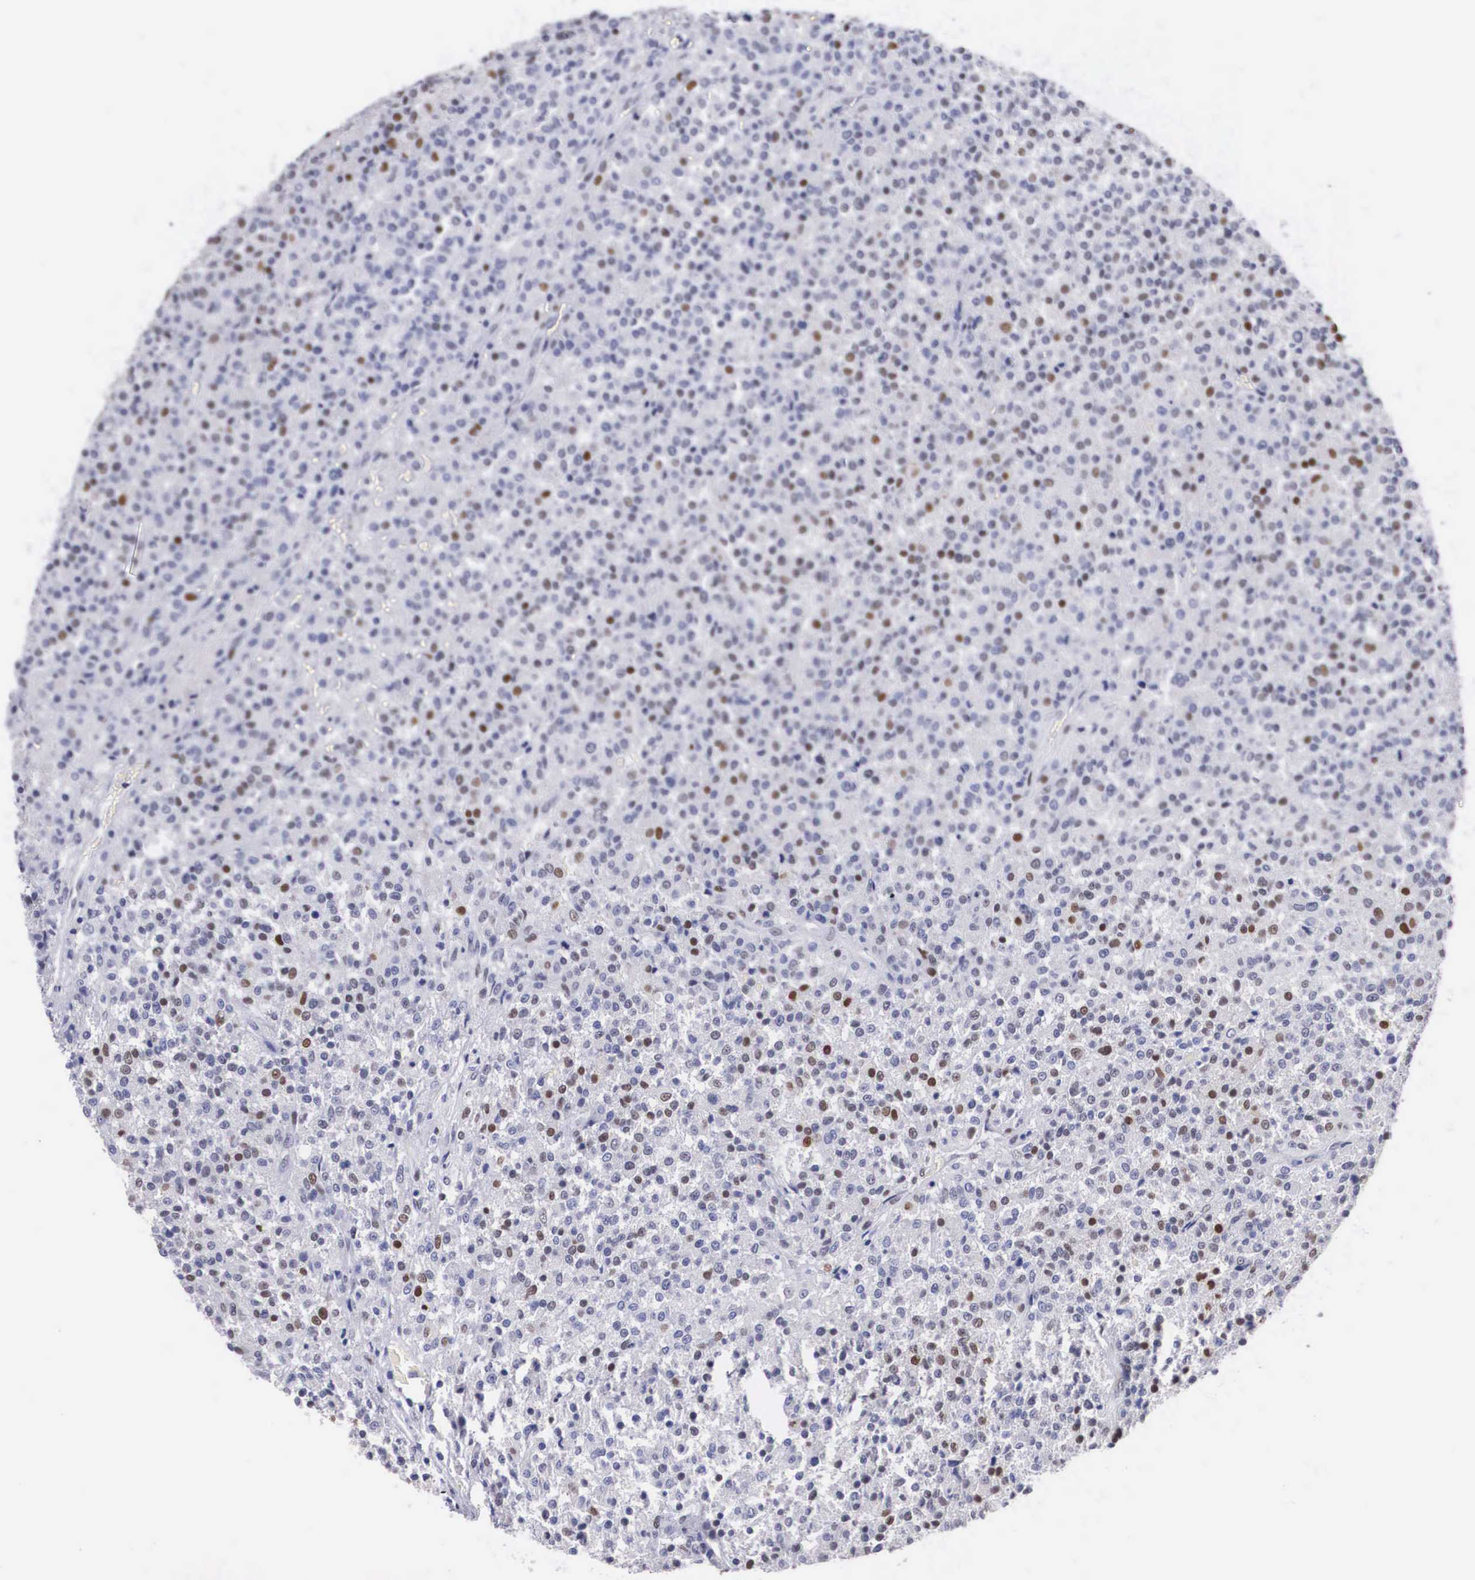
{"staining": {"intensity": "moderate", "quantity": "25%-75%", "location": "nuclear"}, "tissue": "testis cancer", "cell_type": "Tumor cells", "image_type": "cancer", "snomed": [{"axis": "morphology", "description": "Seminoma, NOS"}, {"axis": "topography", "description": "Testis"}], "caption": "This image demonstrates seminoma (testis) stained with immunohistochemistry to label a protein in brown. The nuclear of tumor cells show moderate positivity for the protein. Nuclei are counter-stained blue.", "gene": "KHDRBS3", "patient": {"sex": "male", "age": 59}}